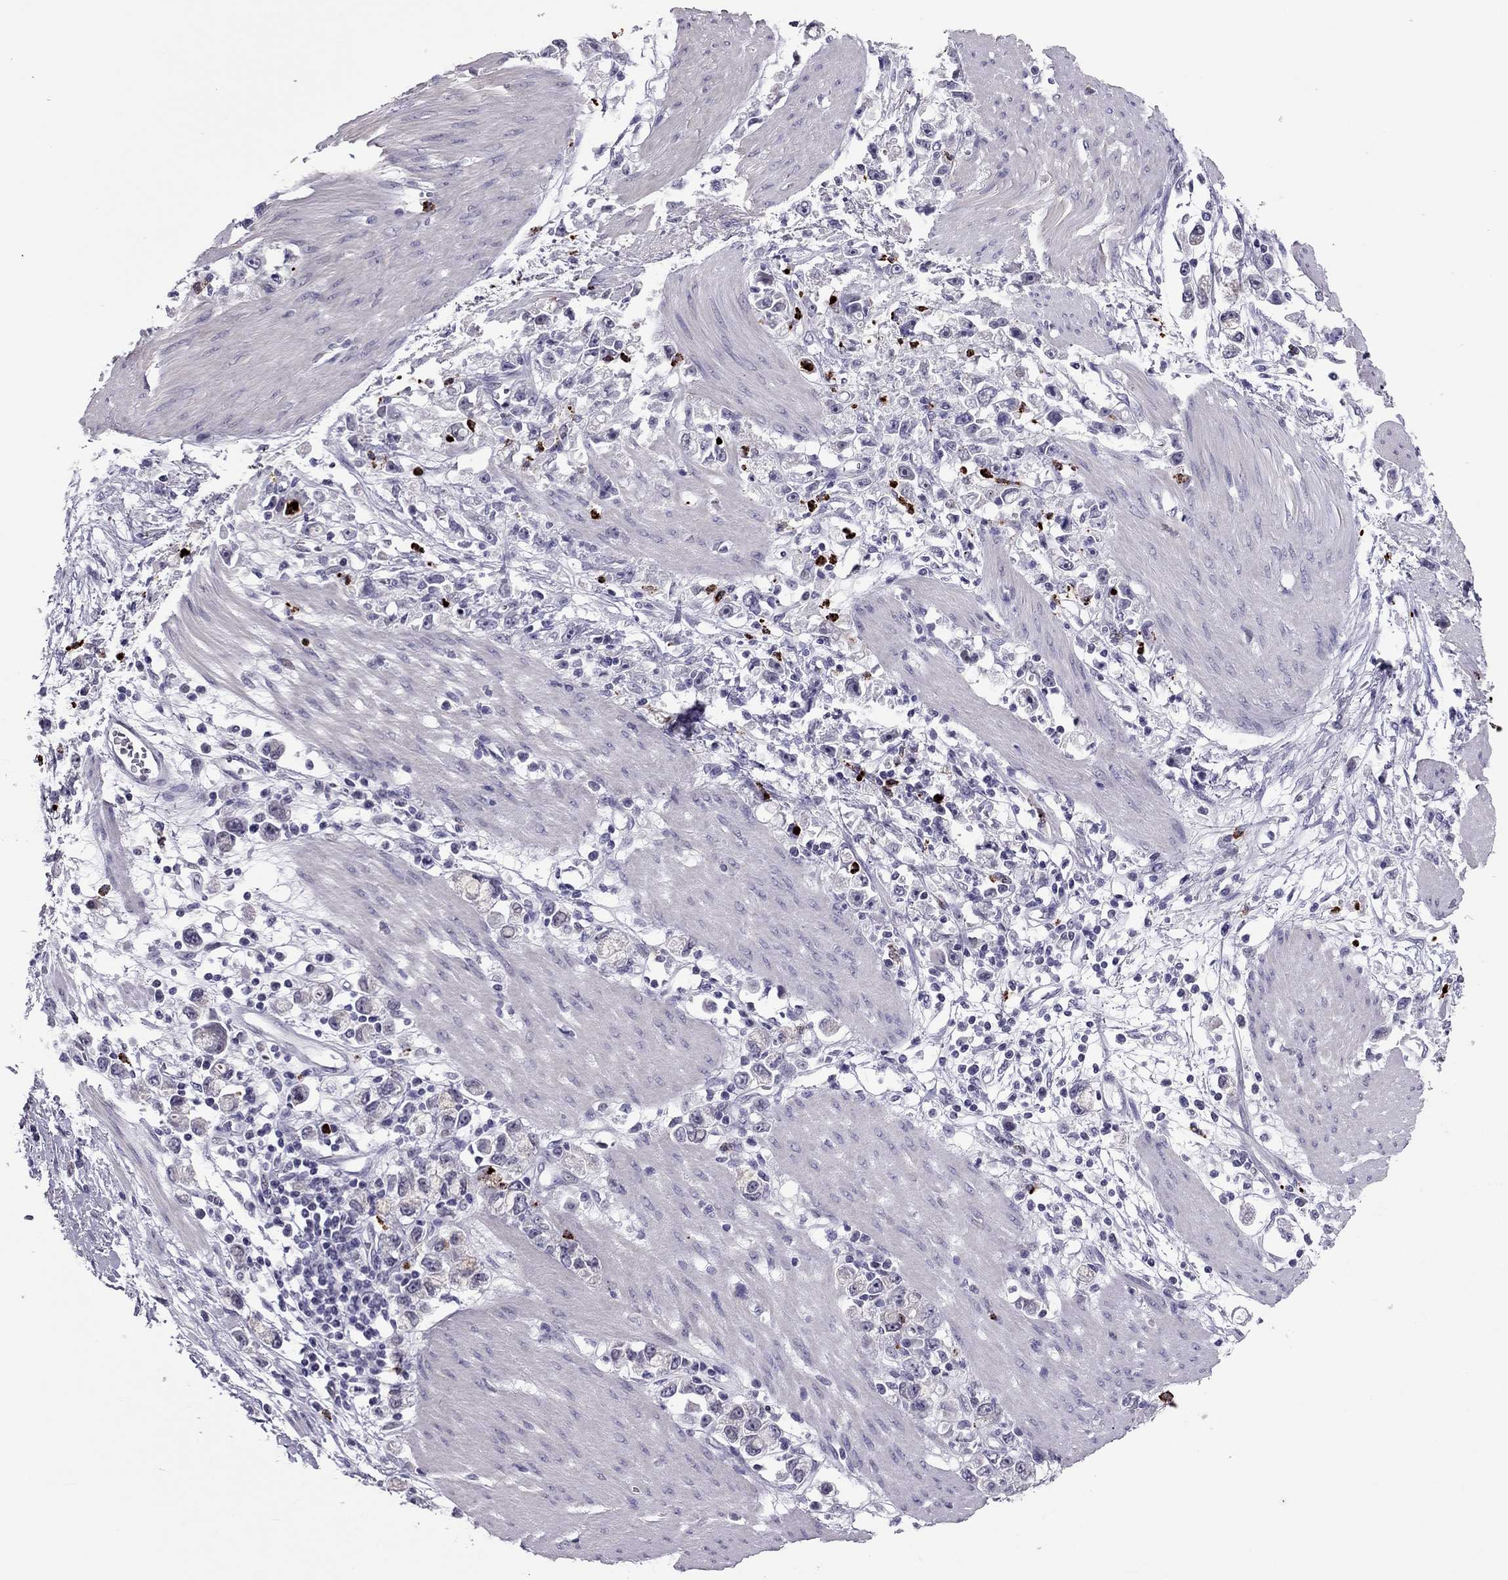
{"staining": {"intensity": "negative", "quantity": "none", "location": "none"}, "tissue": "stomach cancer", "cell_type": "Tumor cells", "image_type": "cancer", "snomed": [{"axis": "morphology", "description": "Adenocarcinoma, NOS"}, {"axis": "topography", "description": "Stomach"}], "caption": "A high-resolution photomicrograph shows IHC staining of stomach cancer, which exhibits no significant positivity in tumor cells.", "gene": "CCL27", "patient": {"sex": "female", "age": 59}}